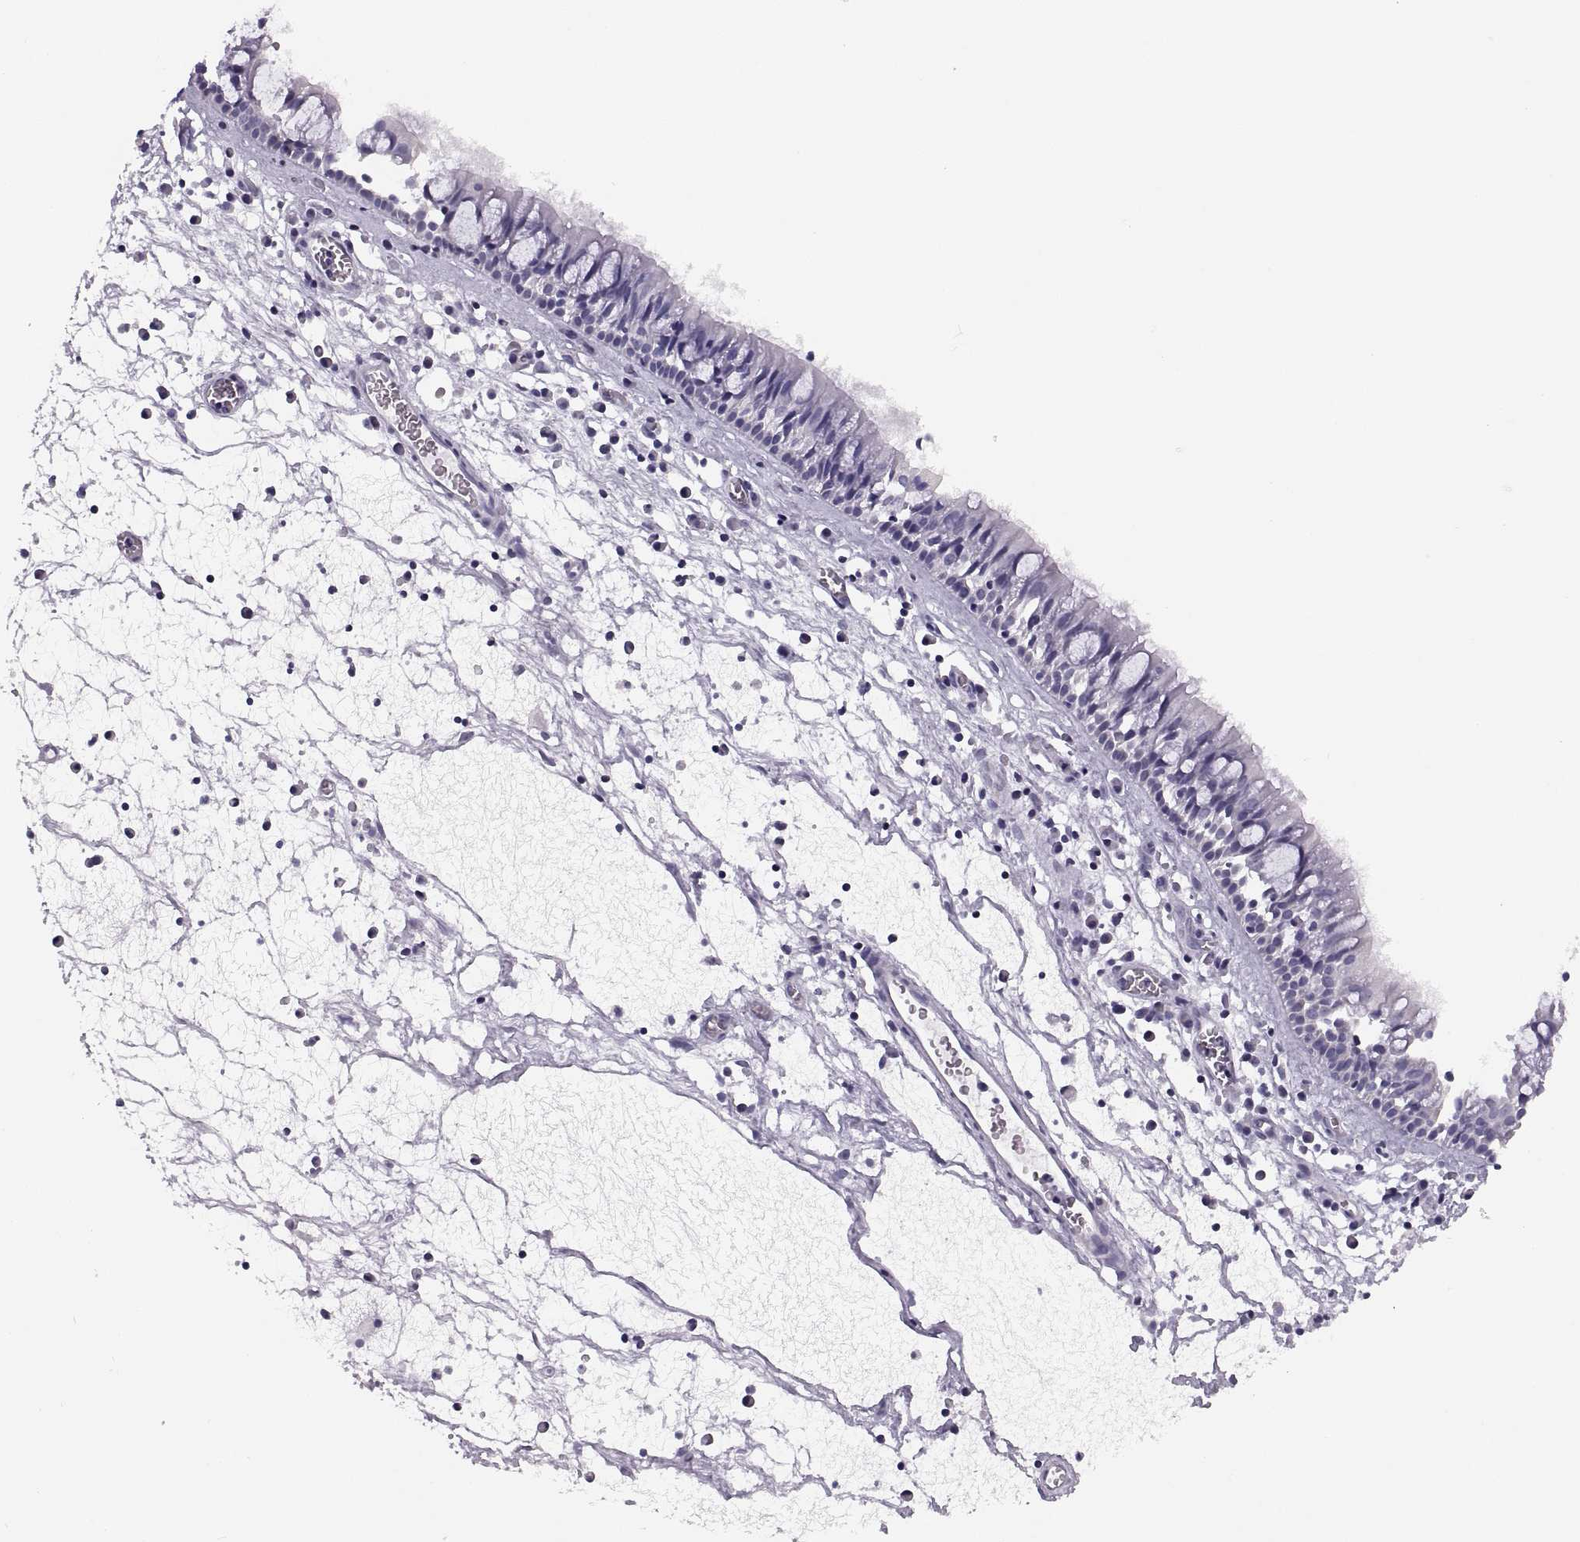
{"staining": {"intensity": "negative", "quantity": "none", "location": "none"}, "tissue": "nasopharynx", "cell_type": "Respiratory epithelial cells", "image_type": "normal", "snomed": [{"axis": "morphology", "description": "Normal tissue, NOS"}, {"axis": "topography", "description": "Nasopharynx"}], "caption": "High power microscopy image of an immunohistochemistry (IHC) micrograph of benign nasopharynx, revealing no significant positivity in respiratory epithelial cells. Brightfield microscopy of immunohistochemistry (IHC) stained with DAB (brown) and hematoxylin (blue), captured at high magnification.", "gene": "ADH6", "patient": {"sex": "male", "age": 61}}